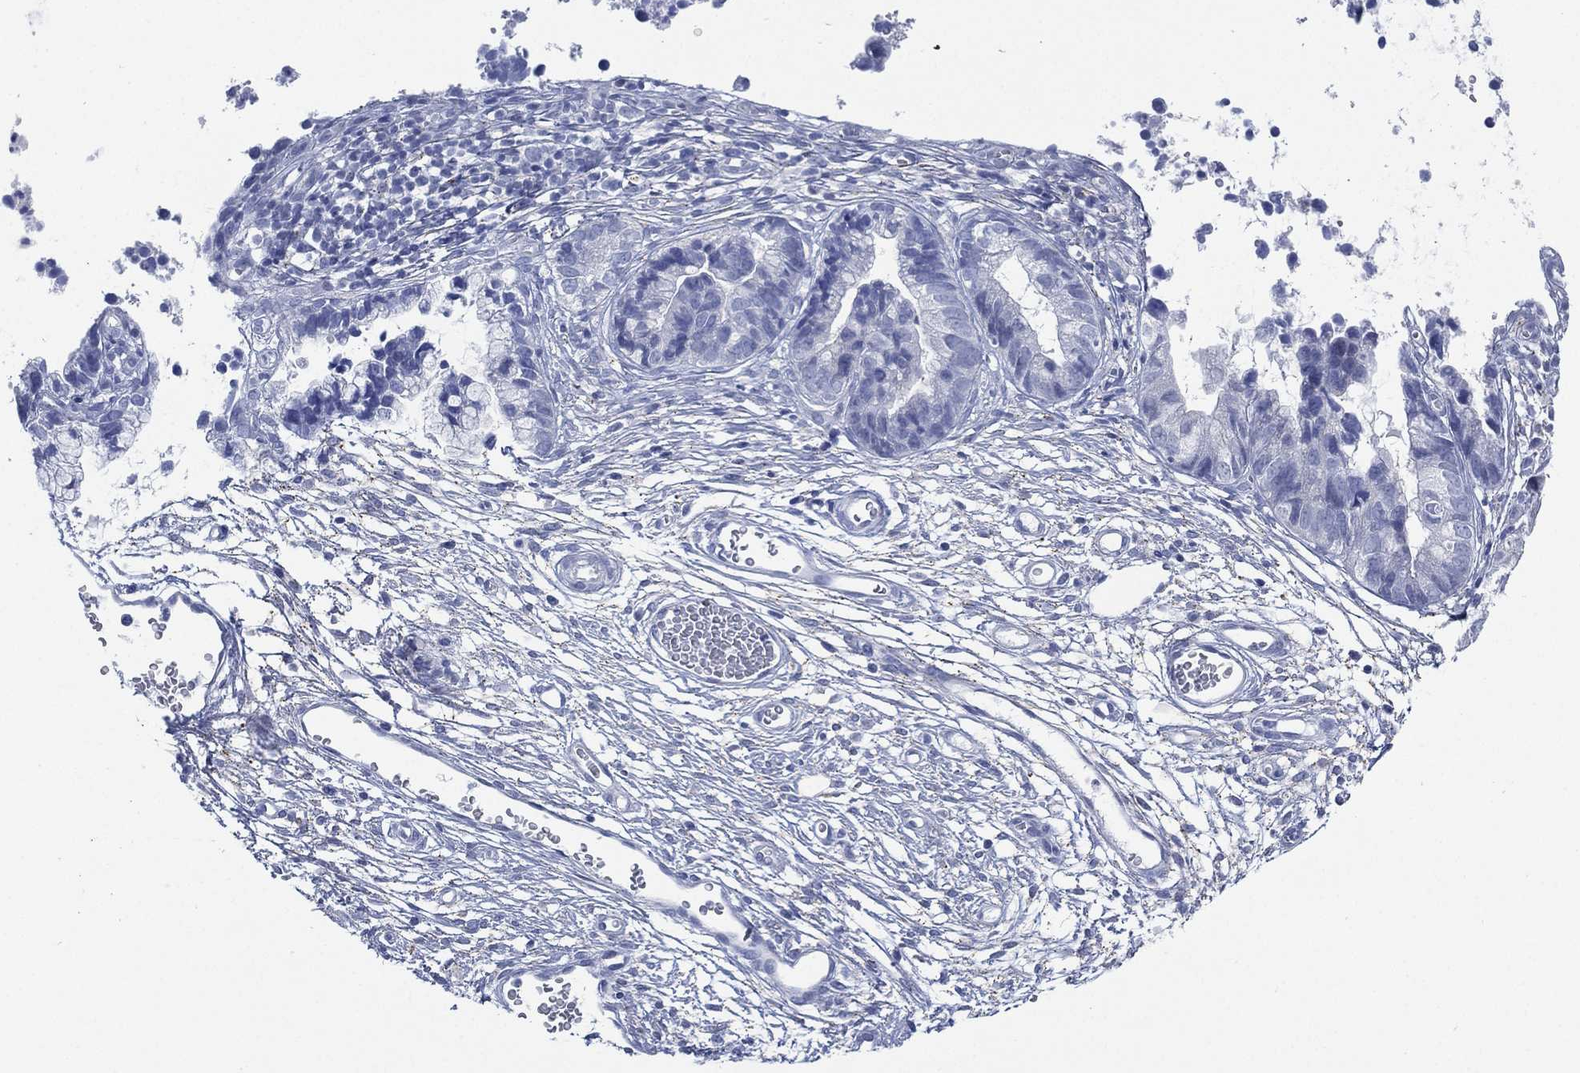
{"staining": {"intensity": "negative", "quantity": "none", "location": "none"}, "tissue": "cervical cancer", "cell_type": "Tumor cells", "image_type": "cancer", "snomed": [{"axis": "morphology", "description": "Adenocarcinoma, NOS"}, {"axis": "topography", "description": "Cervix"}], "caption": "IHC micrograph of neoplastic tissue: cervical adenocarcinoma stained with DAB reveals no significant protein staining in tumor cells. (DAB (3,3'-diaminobenzidine) IHC visualized using brightfield microscopy, high magnification).", "gene": "C5orf46", "patient": {"sex": "female", "age": 44}}